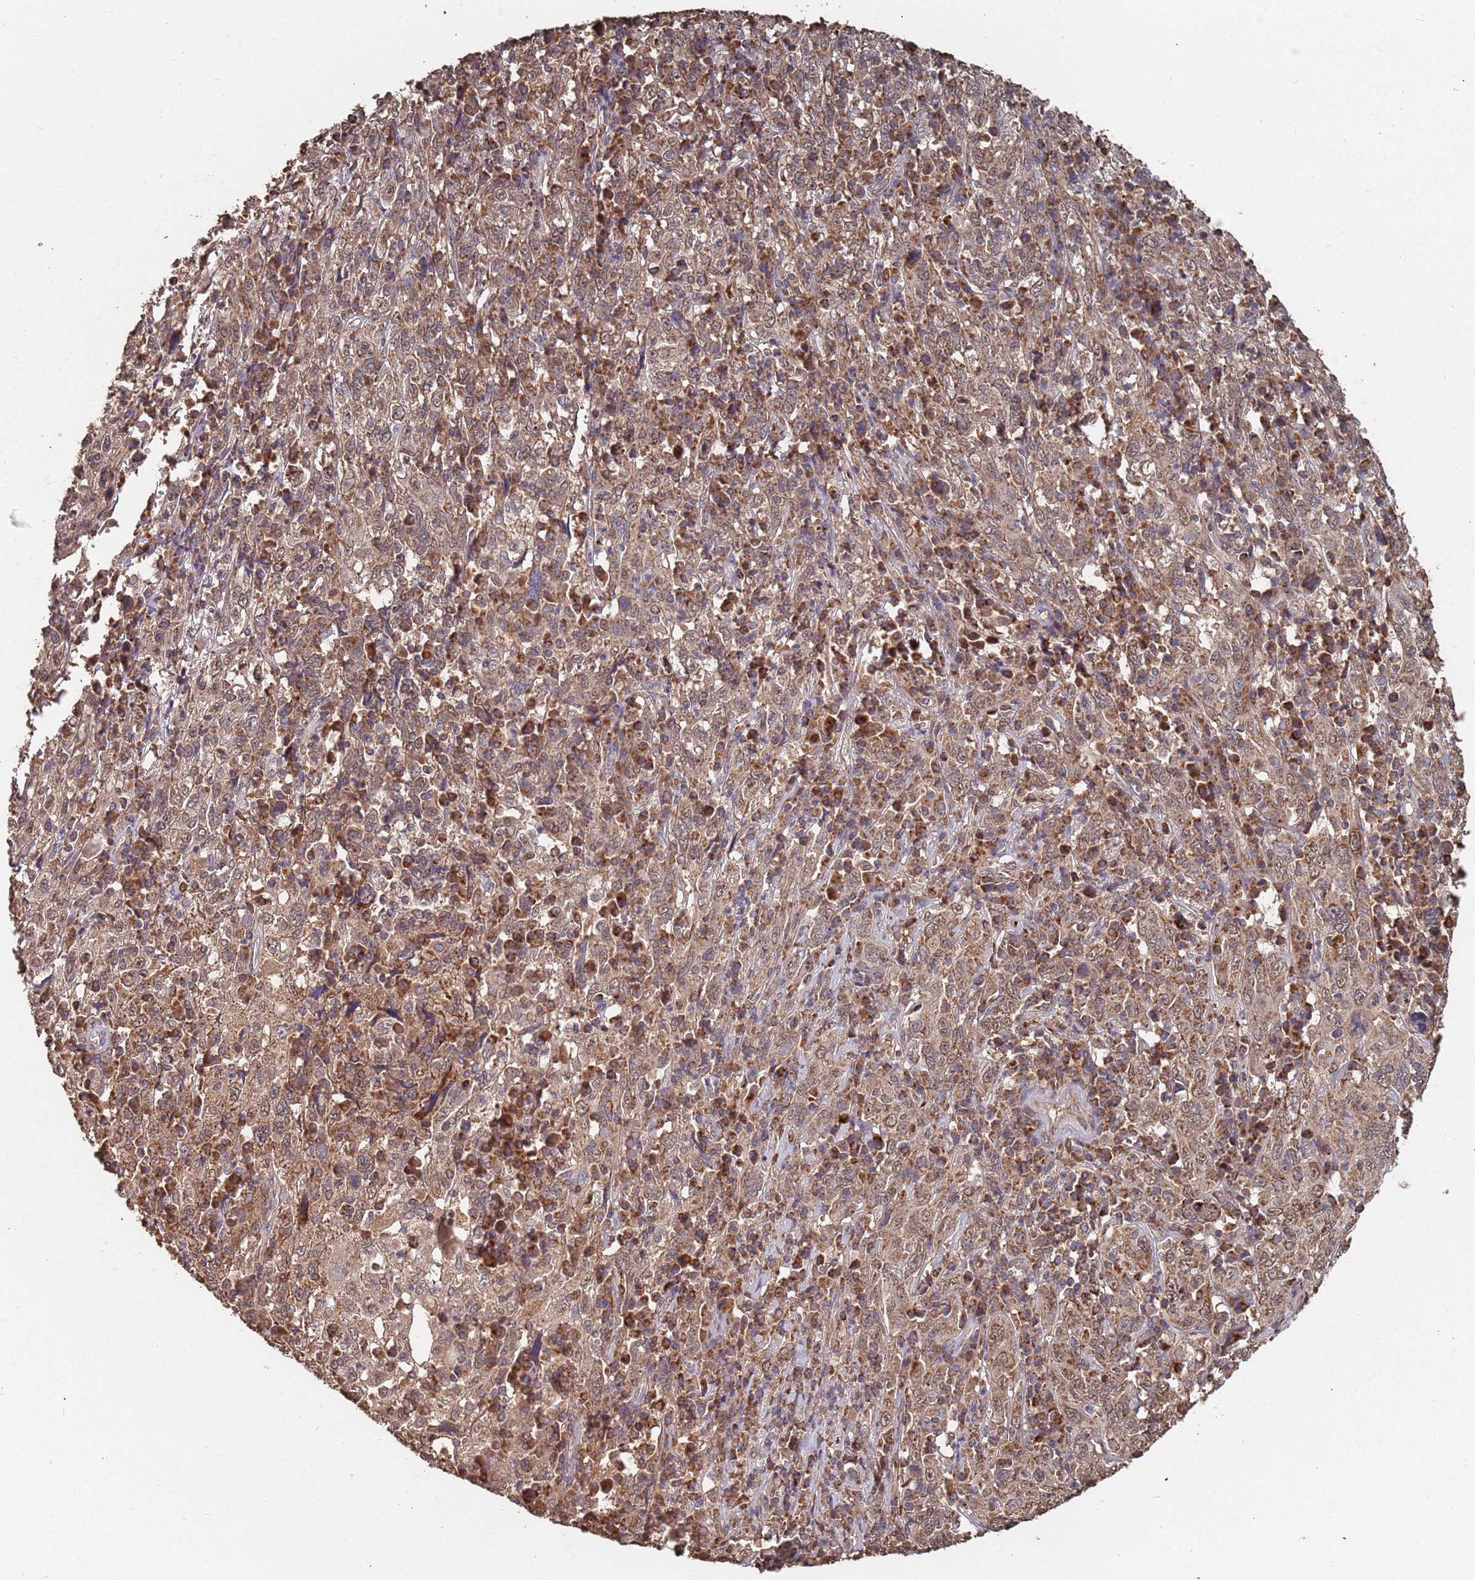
{"staining": {"intensity": "moderate", "quantity": ">75%", "location": "cytoplasmic/membranous"}, "tissue": "cervical cancer", "cell_type": "Tumor cells", "image_type": "cancer", "snomed": [{"axis": "morphology", "description": "Squamous cell carcinoma, NOS"}, {"axis": "topography", "description": "Cervix"}], "caption": "Immunohistochemistry (IHC) histopathology image of human cervical cancer (squamous cell carcinoma) stained for a protein (brown), which reveals medium levels of moderate cytoplasmic/membranous positivity in approximately >75% of tumor cells.", "gene": "PRORP", "patient": {"sex": "female", "age": 46}}